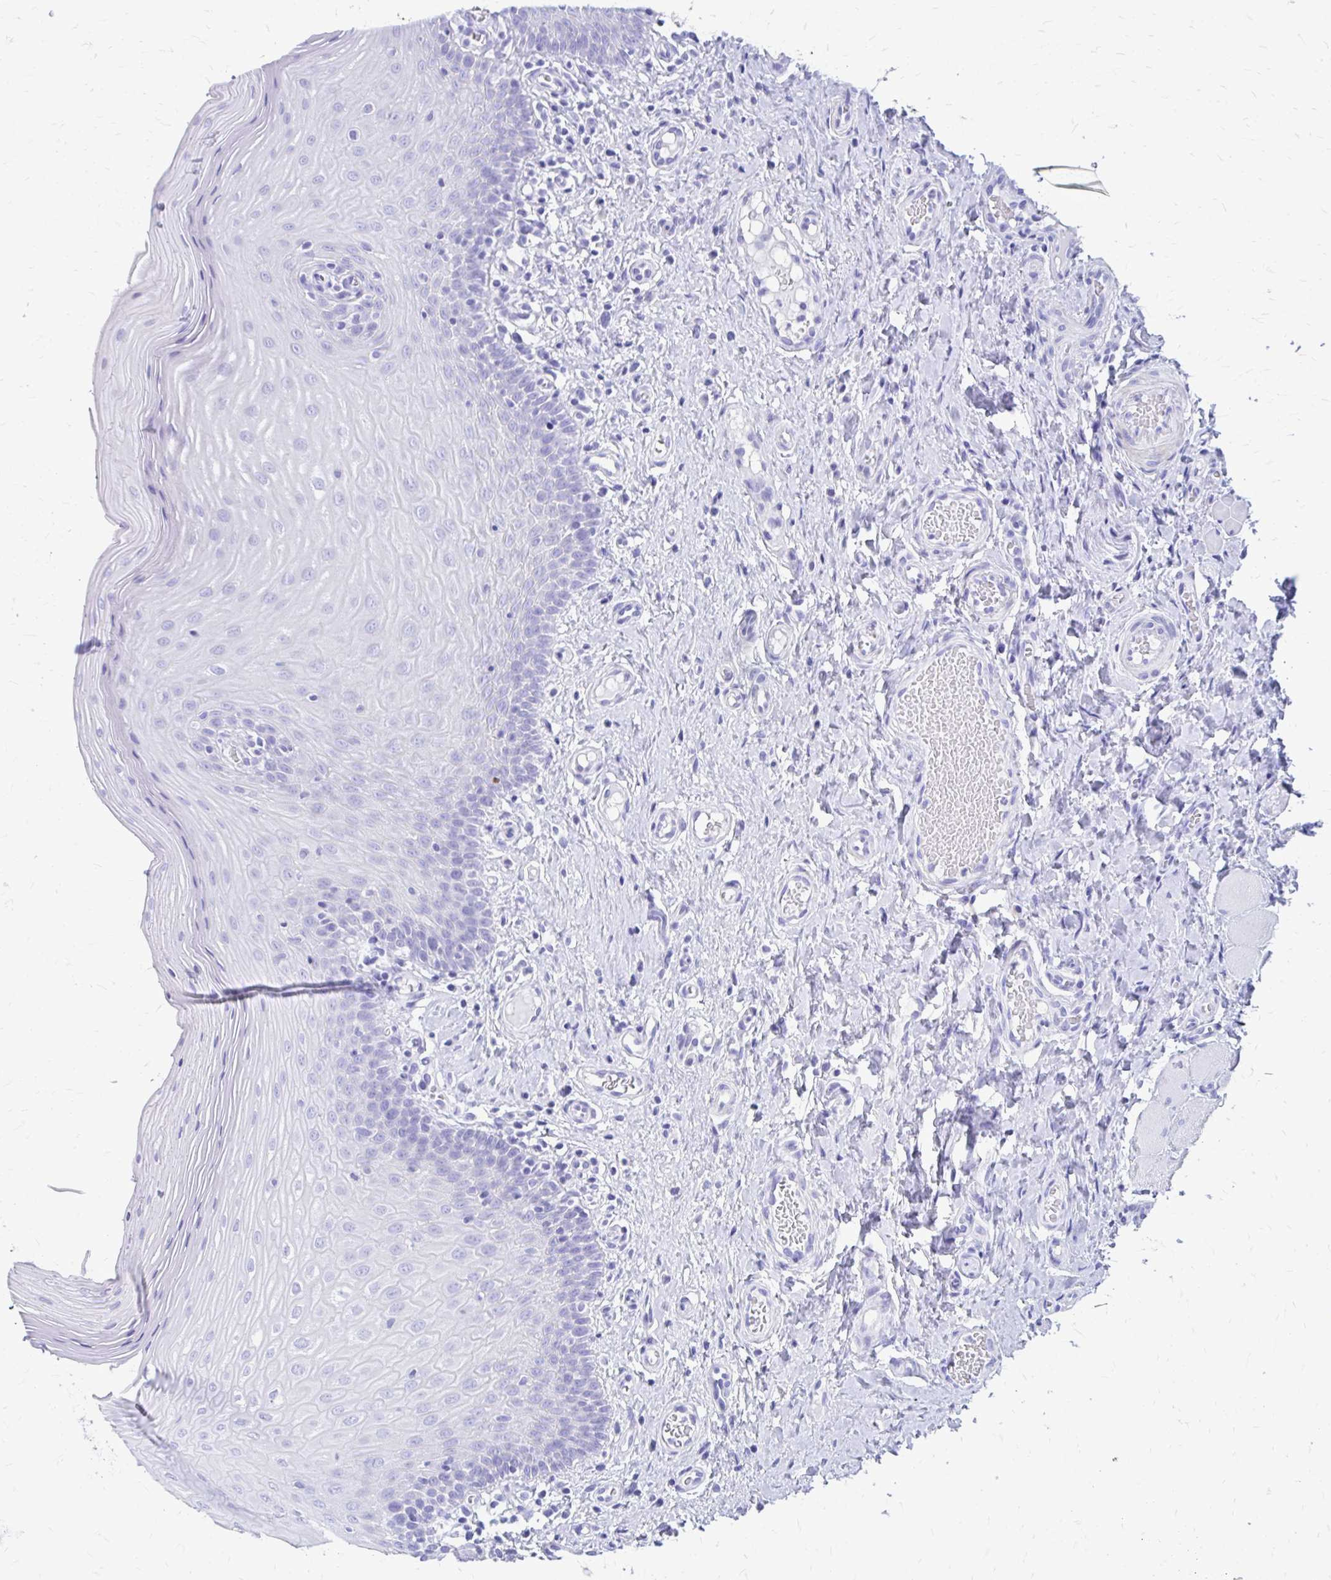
{"staining": {"intensity": "negative", "quantity": "none", "location": "none"}, "tissue": "oral mucosa", "cell_type": "Squamous epithelial cells", "image_type": "normal", "snomed": [{"axis": "morphology", "description": "Normal tissue, NOS"}, {"axis": "topography", "description": "Oral tissue"}, {"axis": "topography", "description": "Tounge, NOS"}], "caption": "An IHC photomicrograph of unremarkable oral mucosa is shown. There is no staining in squamous epithelial cells of oral mucosa.", "gene": "ZNF699", "patient": {"sex": "female", "age": 58}}